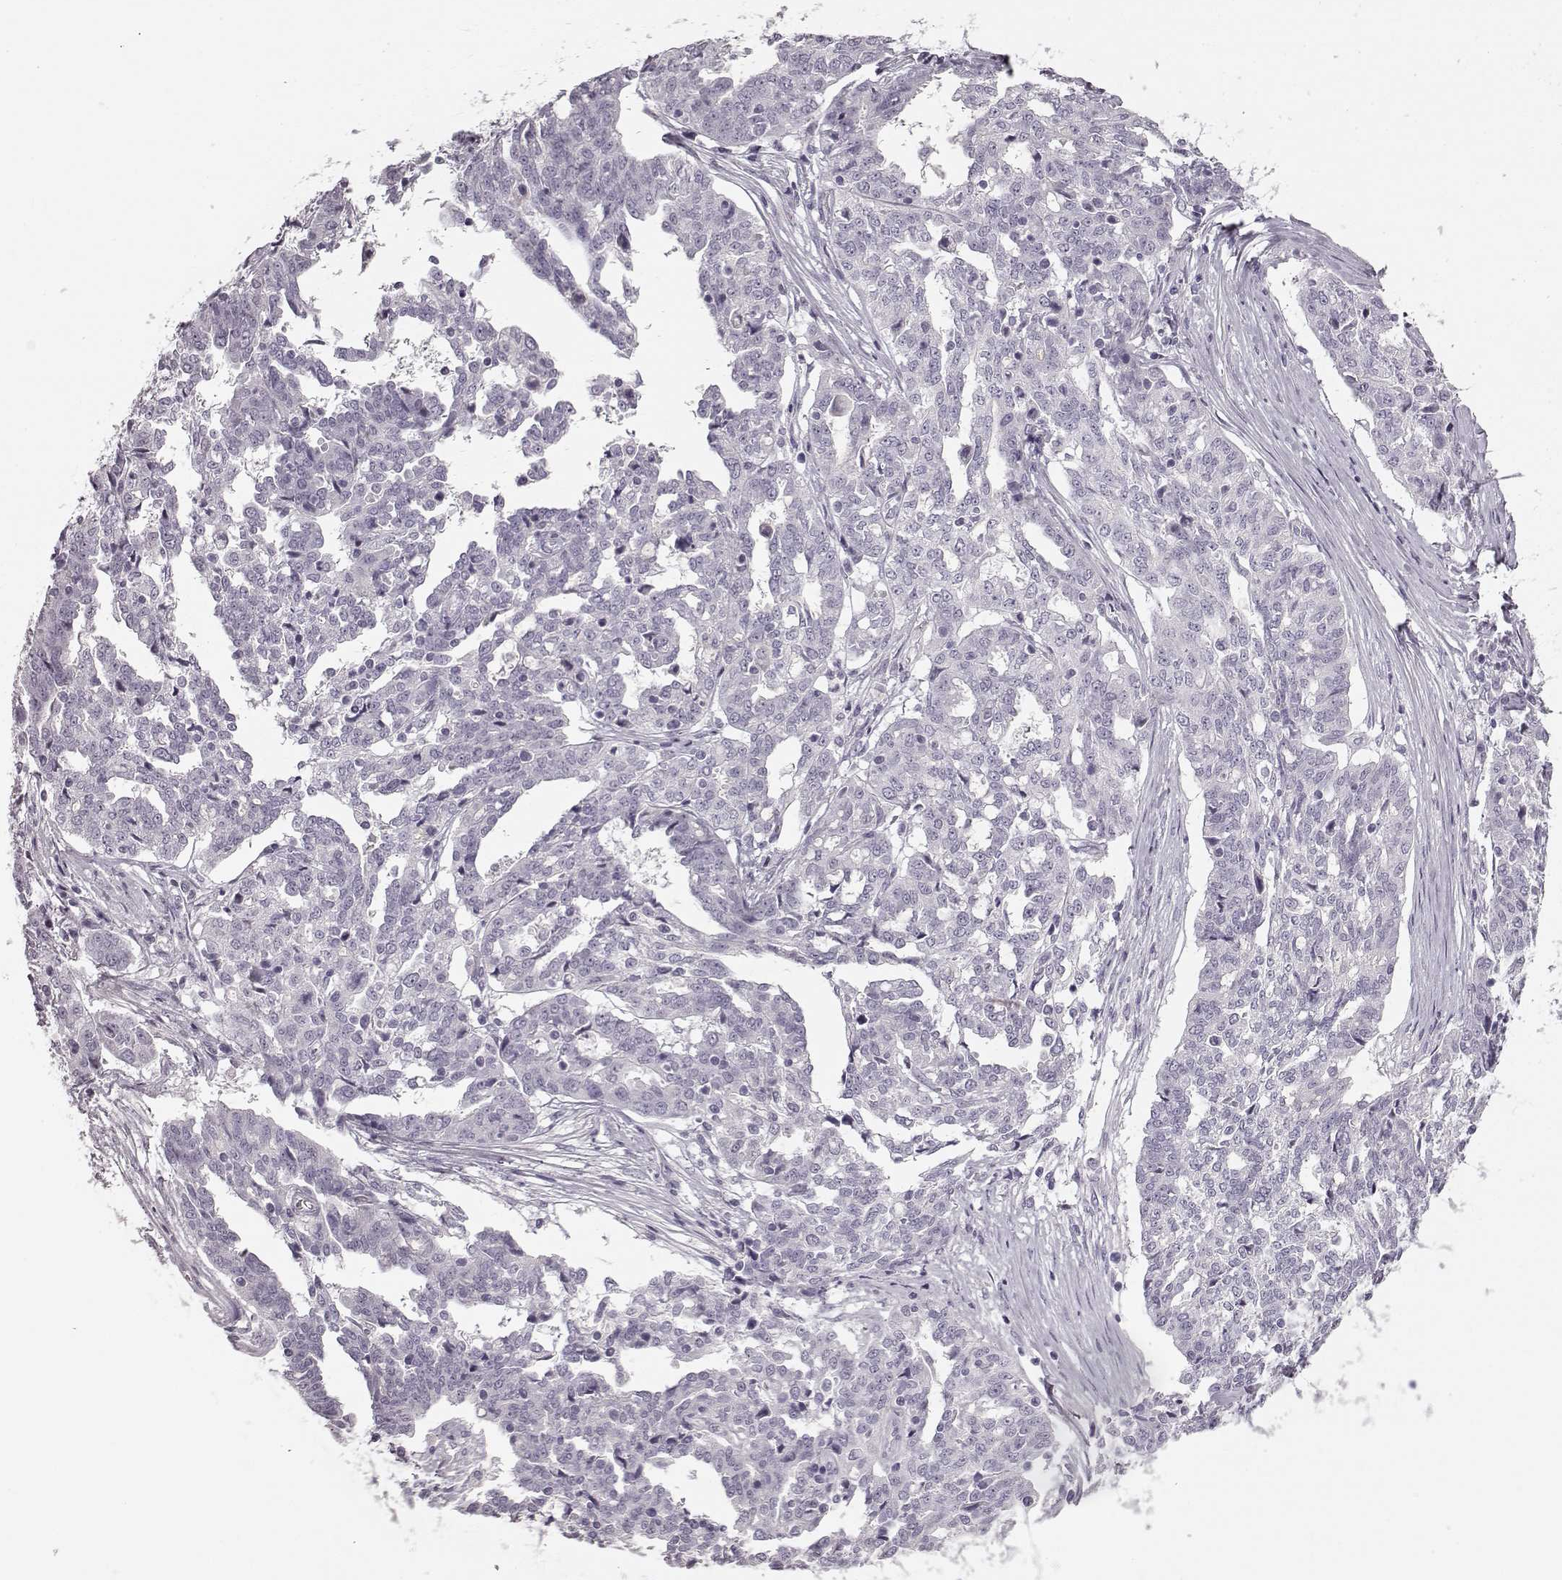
{"staining": {"intensity": "negative", "quantity": "none", "location": "none"}, "tissue": "ovarian cancer", "cell_type": "Tumor cells", "image_type": "cancer", "snomed": [{"axis": "morphology", "description": "Cystadenocarcinoma, serous, NOS"}, {"axis": "topography", "description": "Ovary"}], "caption": "This is an immunohistochemistry (IHC) histopathology image of human ovarian serous cystadenocarcinoma. There is no staining in tumor cells.", "gene": "KIAA0319", "patient": {"sex": "female", "age": 67}}